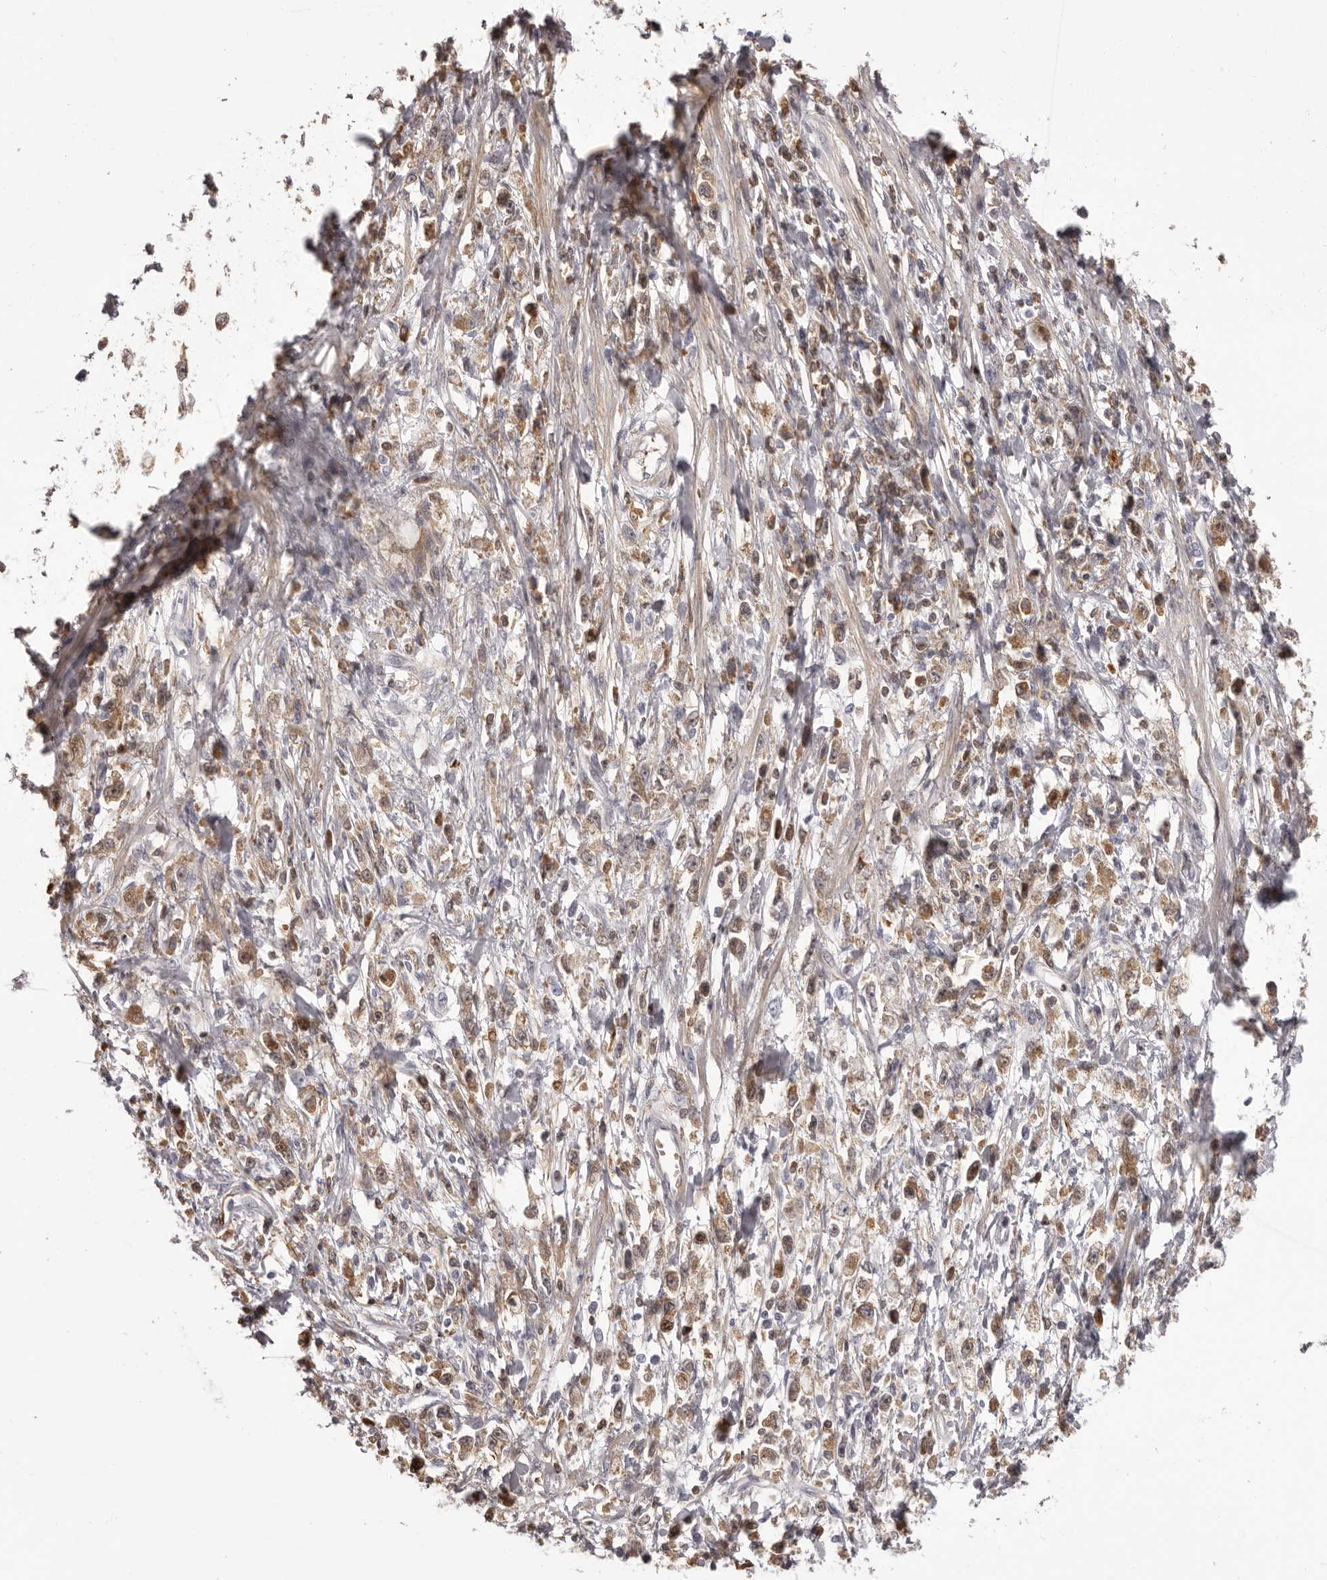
{"staining": {"intensity": "moderate", "quantity": "25%-75%", "location": "cytoplasmic/membranous"}, "tissue": "stomach cancer", "cell_type": "Tumor cells", "image_type": "cancer", "snomed": [{"axis": "morphology", "description": "Adenocarcinoma, NOS"}, {"axis": "topography", "description": "Stomach"}], "caption": "An immunohistochemistry micrograph of tumor tissue is shown. Protein staining in brown labels moderate cytoplasmic/membranous positivity in stomach cancer (adenocarcinoma) within tumor cells. Using DAB (brown) and hematoxylin (blue) stains, captured at high magnification using brightfield microscopy.", "gene": "OTUD3", "patient": {"sex": "female", "age": 59}}